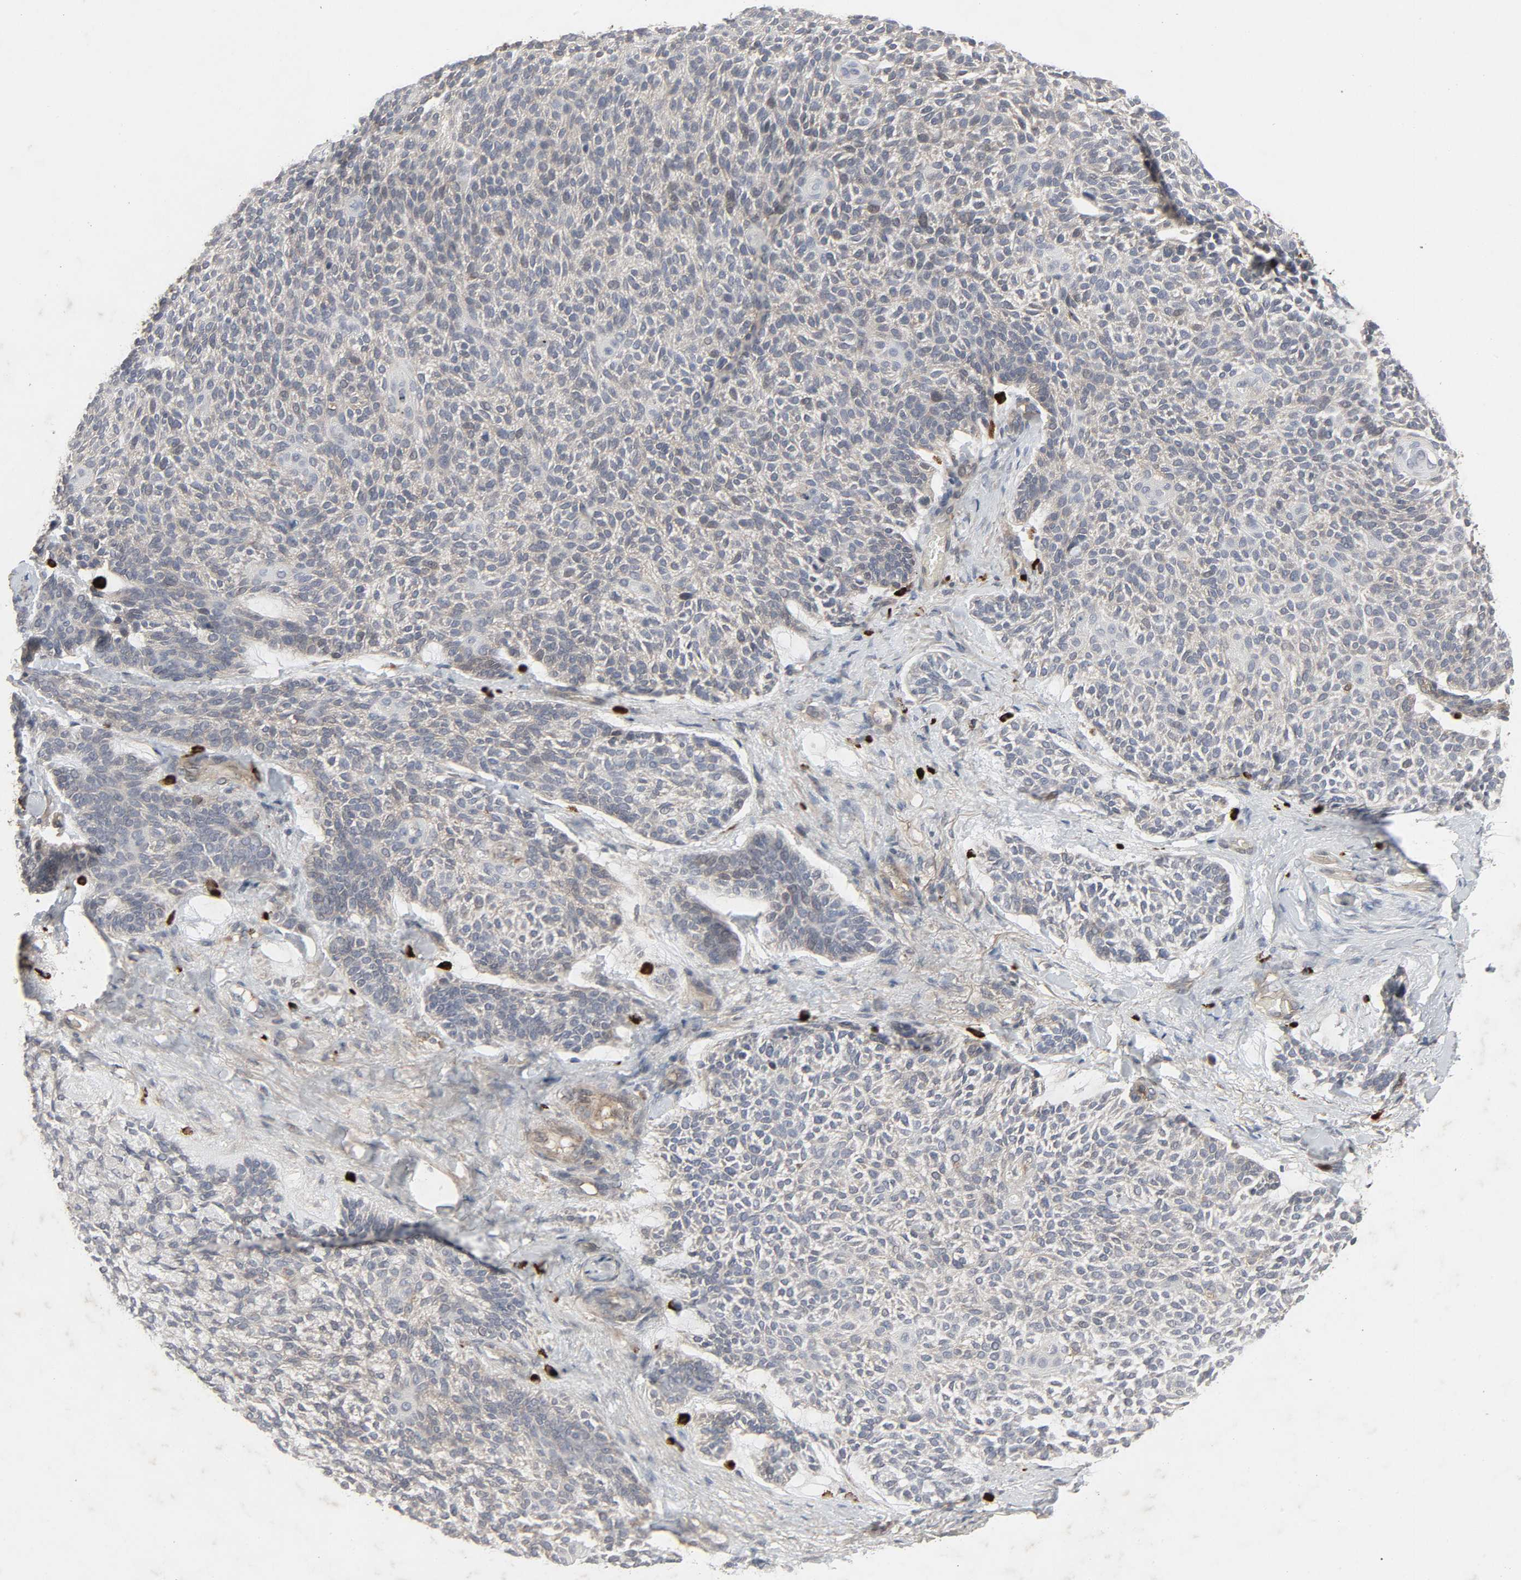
{"staining": {"intensity": "weak", "quantity": "25%-75%", "location": "cytoplasmic/membranous"}, "tissue": "skin cancer", "cell_type": "Tumor cells", "image_type": "cancer", "snomed": [{"axis": "morphology", "description": "Normal tissue, NOS"}, {"axis": "morphology", "description": "Basal cell carcinoma"}, {"axis": "topography", "description": "Skin"}], "caption": "Immunohistochemical staining of skin basal cell carcinoma displays low levels of weak cytoplasmic/membranous protein expression in about 25%-75% of tumor cells.", "gene": "ADCY4", "patient": {"sex": "female", "age": 70}}